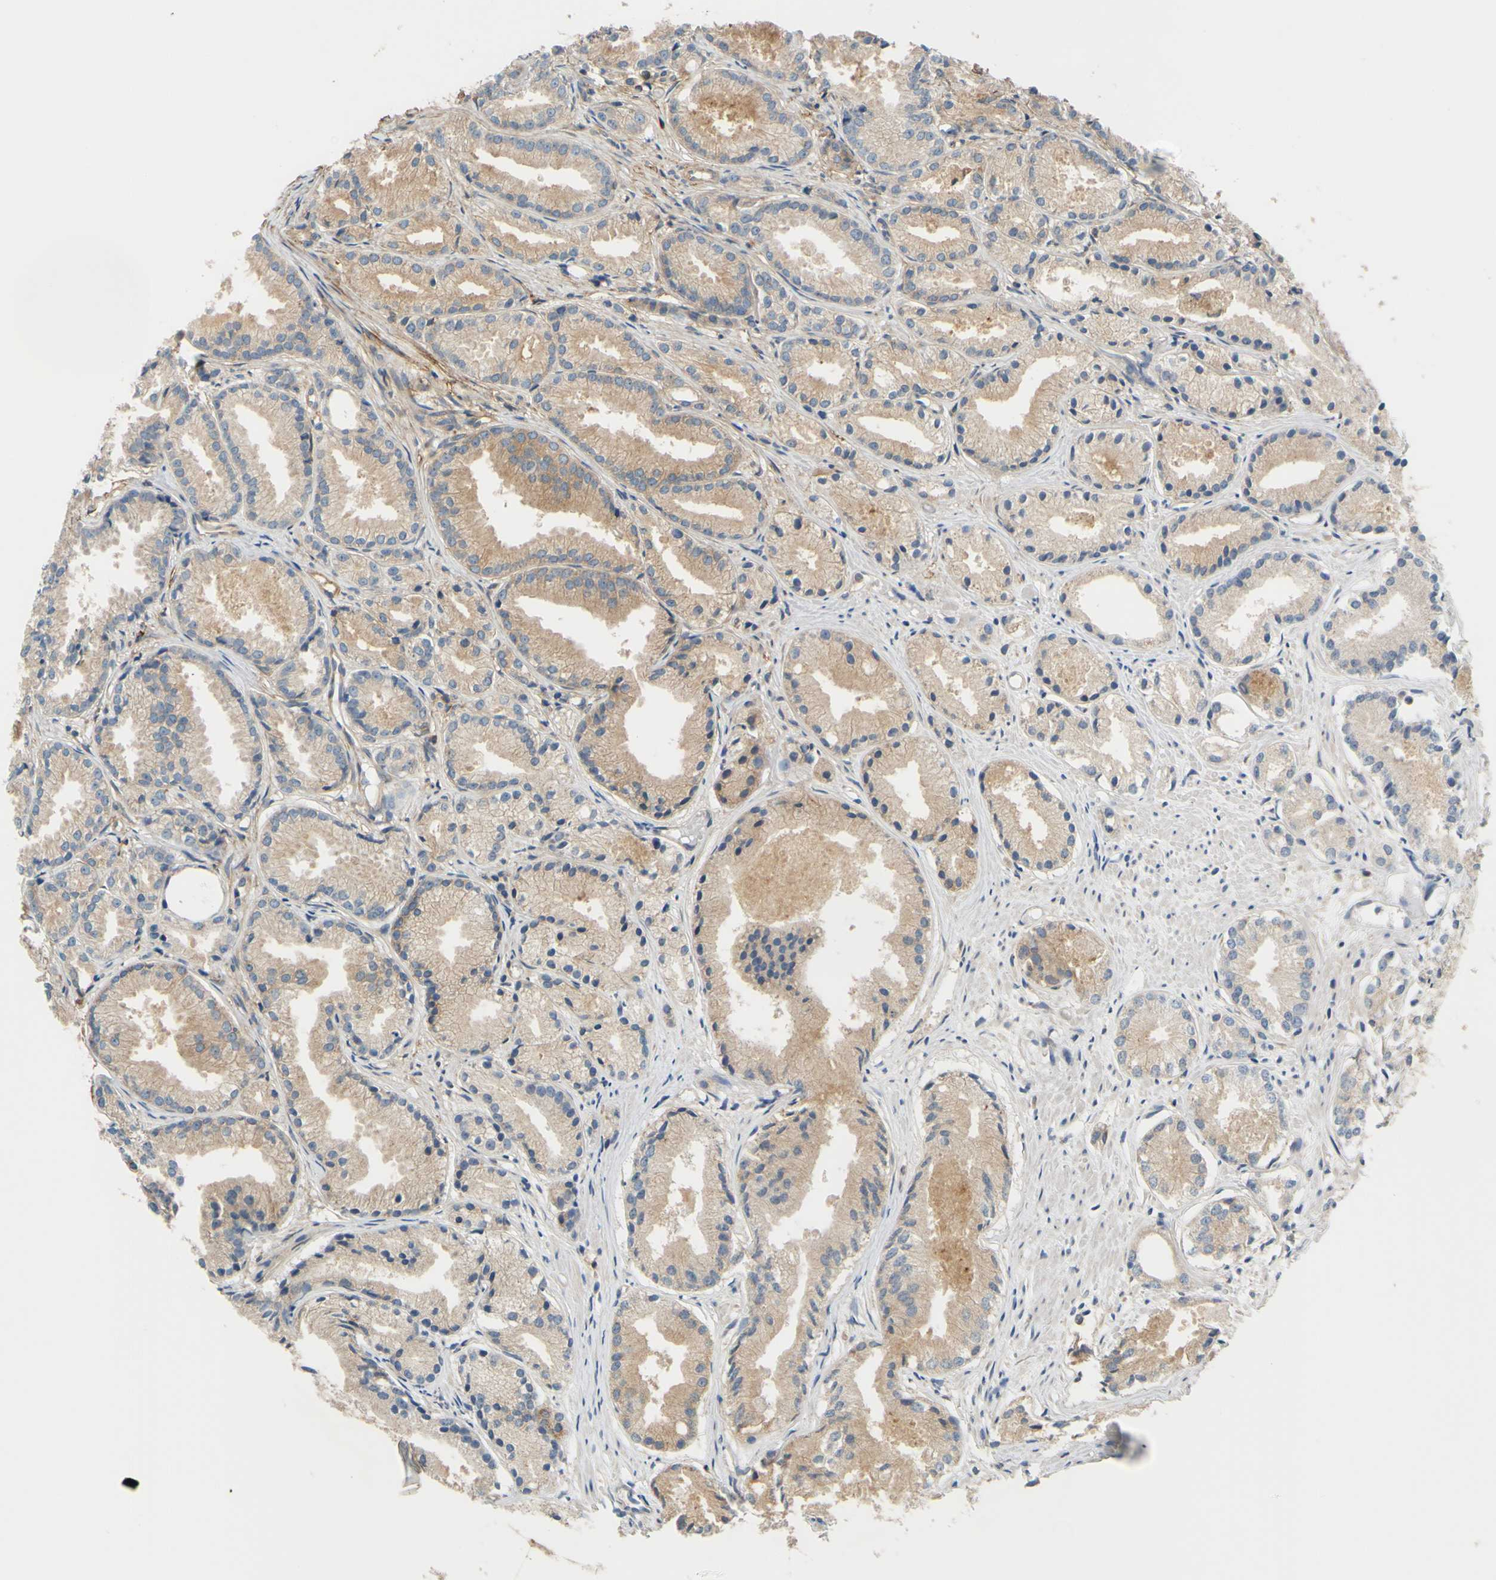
{"staining": {"intensity": "weak", "quantity": ">75%", "location": "cytoplasmic/membranous"}, "tissue": "prostate cancer", "cell_type": "Tumor cells", "image_type": "cancer", "snomed": [{"axis": "morphology", "description": "Adenocarcinoma, Low grade"}, {"axis": "topography", "description": "Prostate"}], "caption": "Brown immunohistochemical staining in human prostate cancer (adenocarcinoma (low-grade)) exhibits weak cytoplasmic/membranous staining in approximately >75% of tumor cells. (DAB IHC with brightfield microscopy, high magnification).", "gene": "POR", "patient": {"sex": "male", "age": 72}}